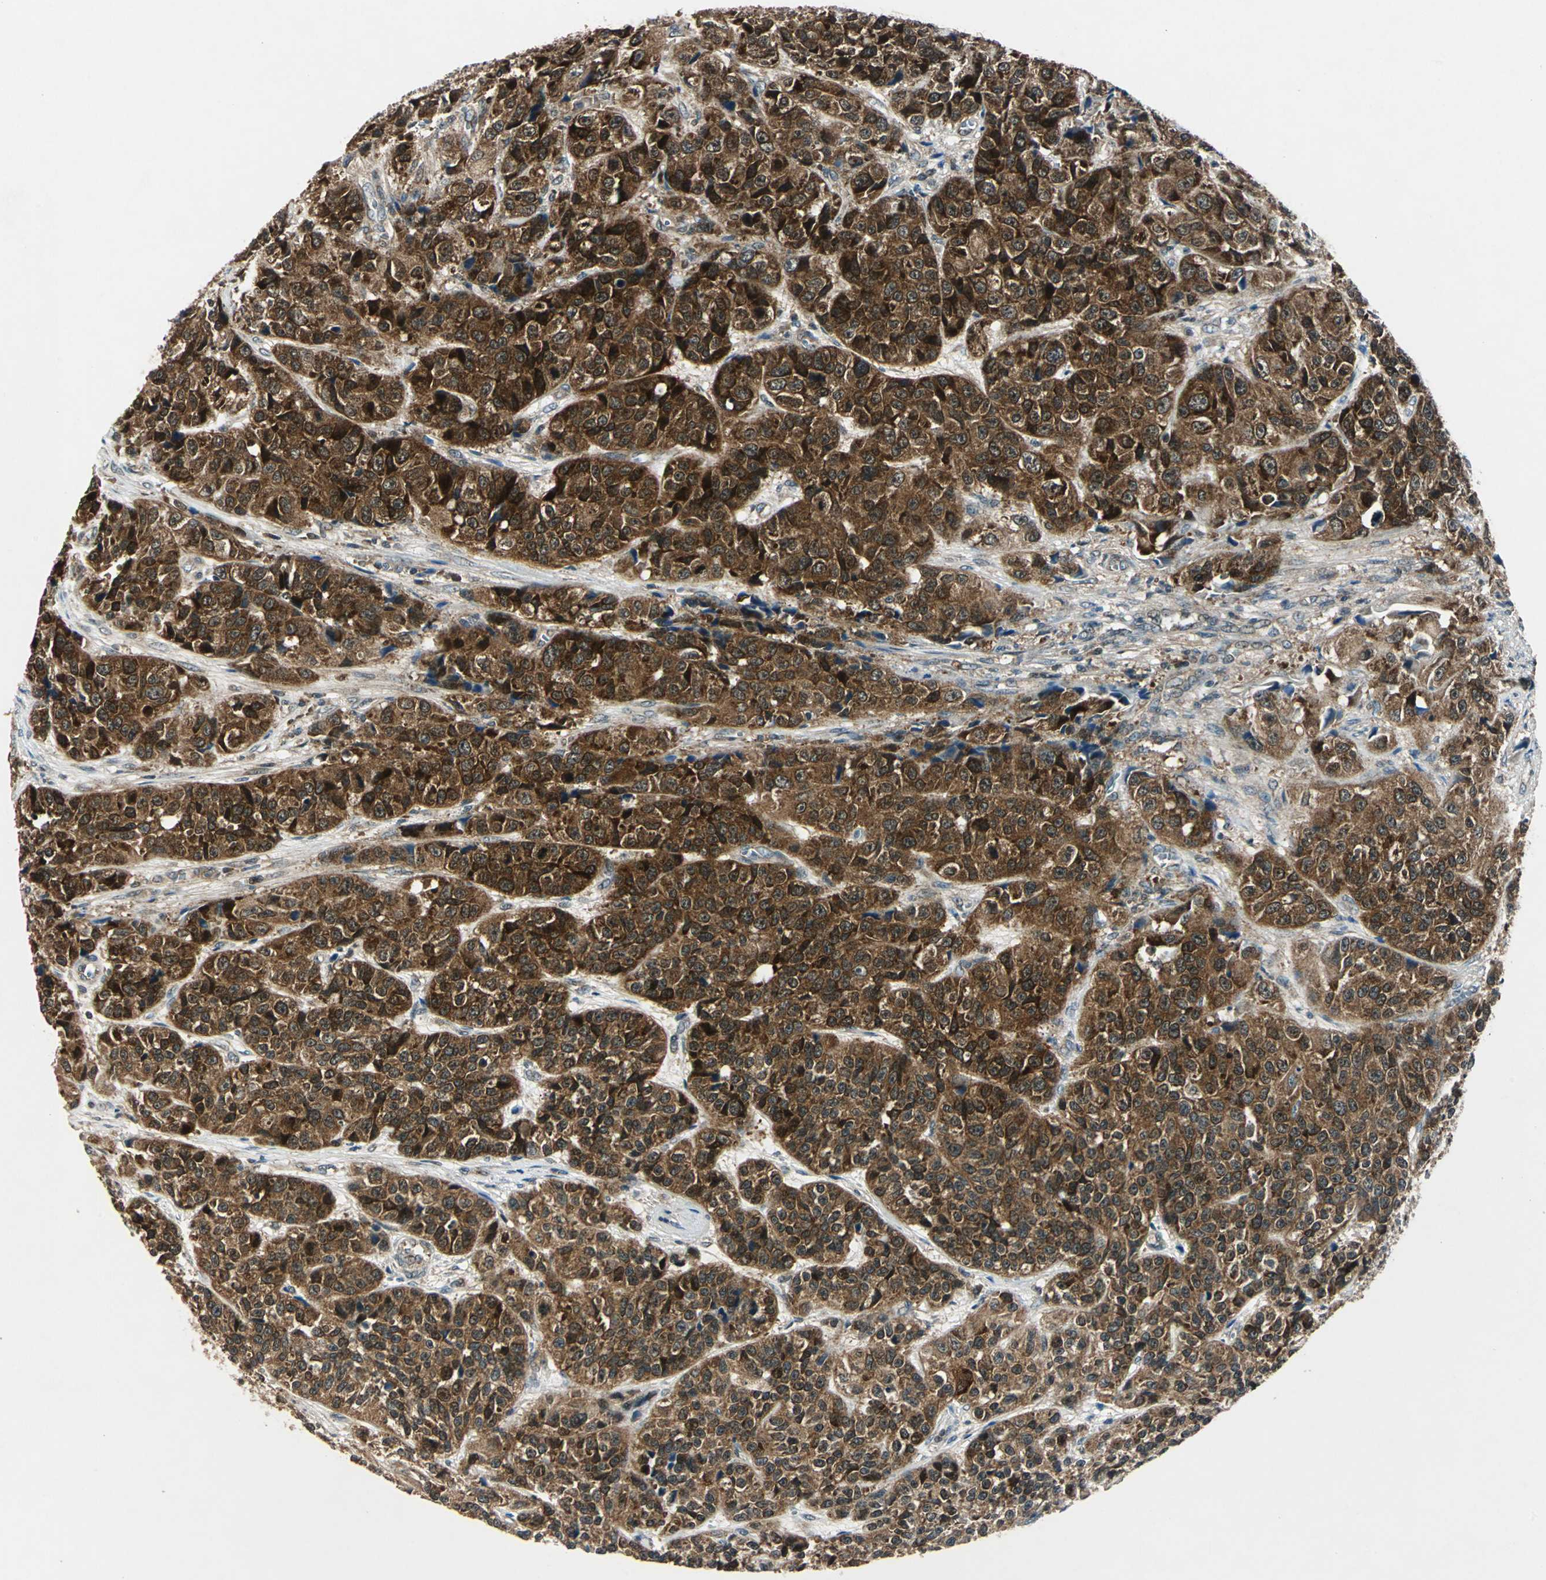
{"staining": {"intensity": "strong", "quantity": ">75%", "location": "cytoplasmic/membranous"}, "tissue": "urothelial cancer", "cell_type": "Tumor cells", "image_type": "cancer", "snomed": [{"axis": "morphology", "description": "Urothelial carcinoma, High grade"}, {"axis": "topography", "description": "Urinary bladder"}], "caption": "Strong cytoplasmic/membranous staining for a protein is seen in approximately >75% of tumor cells of high-grade urothelial carcinoma using immunohistochemistry.", "gene": "AHSA1", "patient": {"sex": "female", "age": 81}}